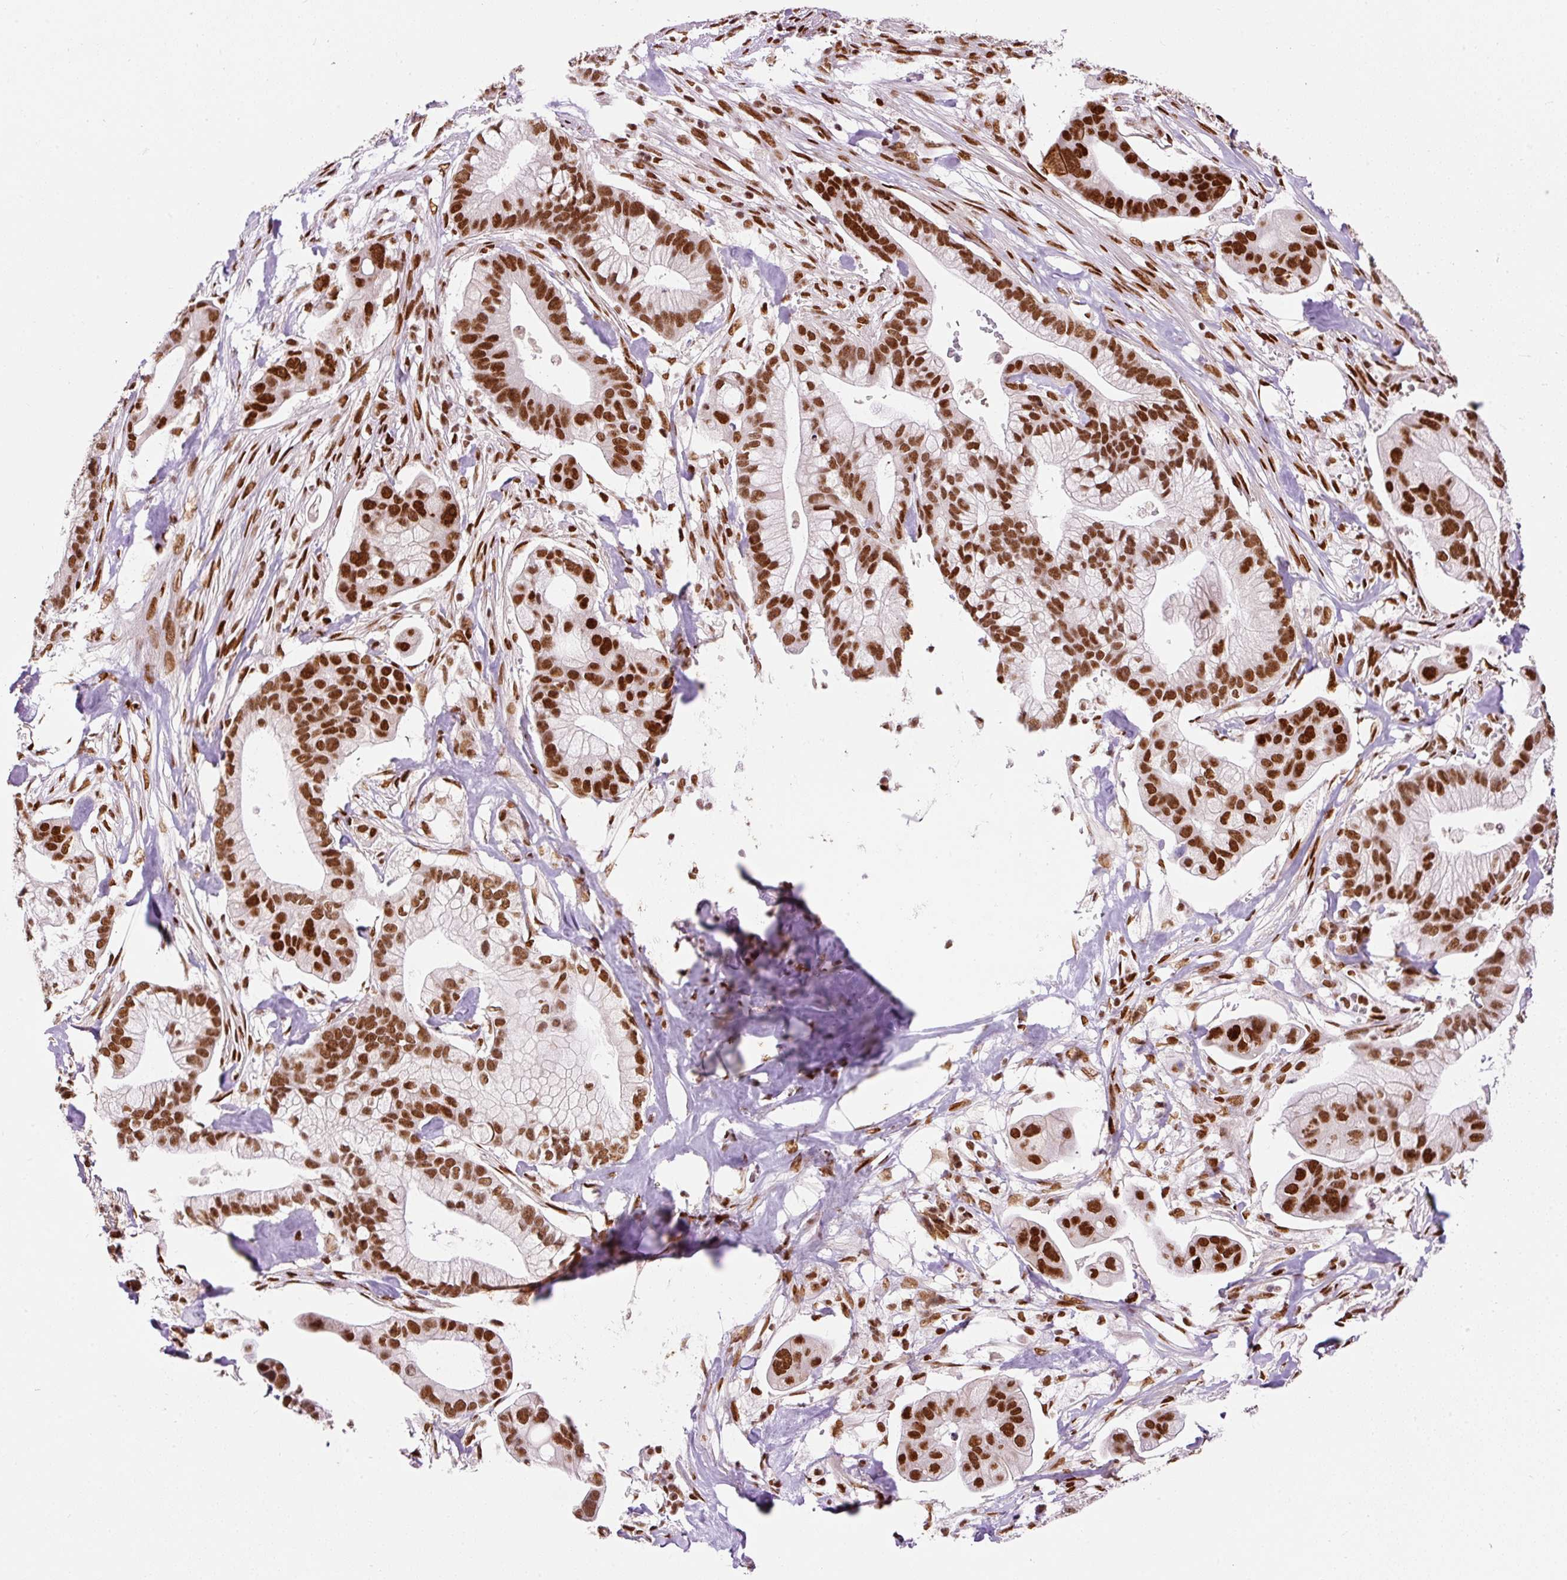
{"staining": {"intensity": "strong", "quantity": ">75%", "location": "nuclear"}, "tissue": "pancreatic cancer", "cell_type": "Tumor cells", "image_type": "cancer", "snomed": [{"axis": "morphology", "description": "Adenocarcinoma, NOS"}, {"axis": "topography", "description": "Pancreas"}], "caption": "Human pancreatic adenocarcinoma stained with a protein marker reveals strong staining in tumor cells.", "gene": "HNRNPC", "patient": {"sex": "male", "age": 68}}